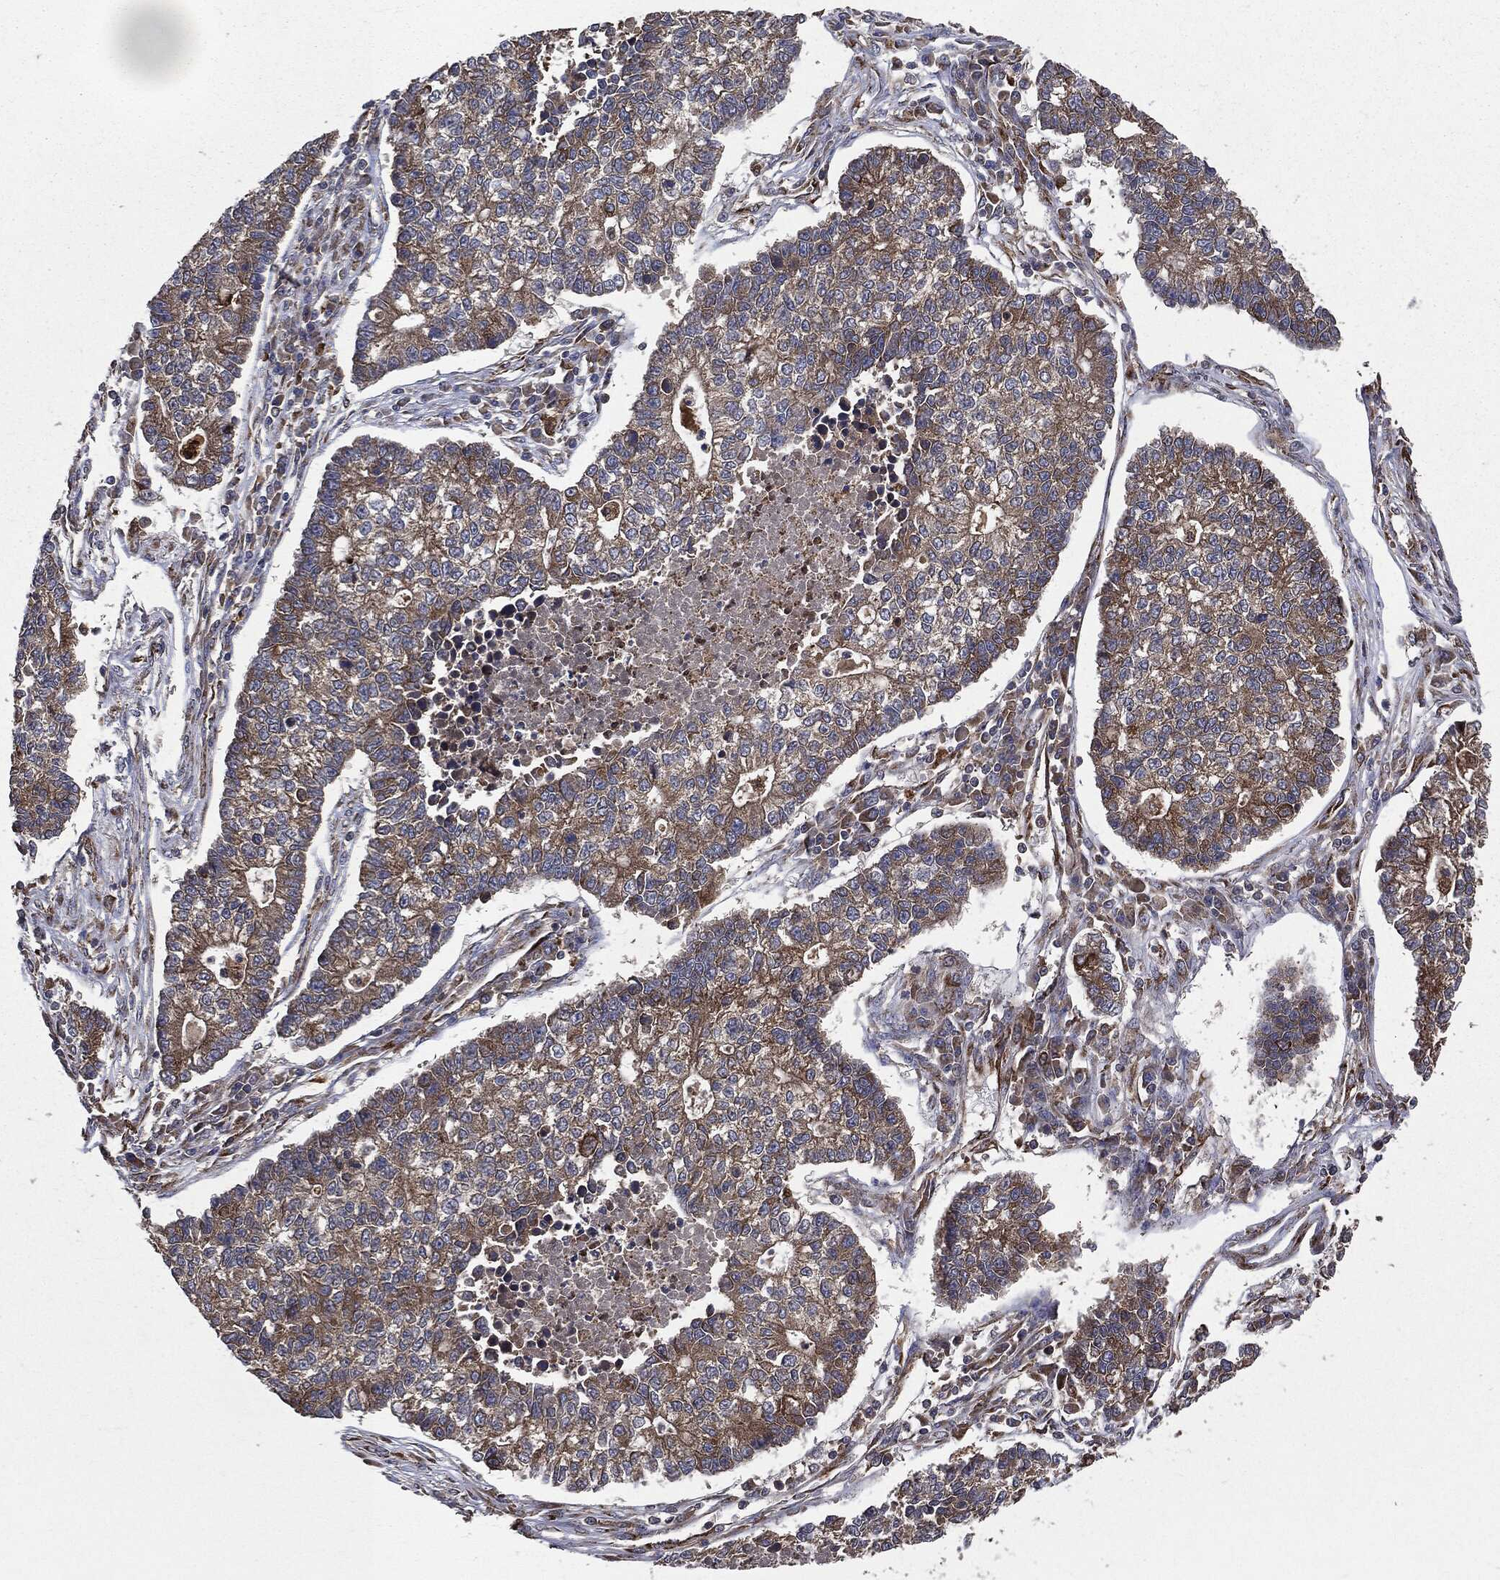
{"staining": {"intensity": "moderate", "quantity": ">75%", "location": "cytoplasmic/membranous"}, "tissue": "lung cancer", "cell_type": "Tumor cells", "image_type": "cancer", "snomed": [{"axis": "morphology", "description": "Adenocarcinoma, NOS"}, {"axis": "topography", "description": "Lung"}], "caption": "High-magnification brightfield microscopy of adenocarcinoma (lung) stained with DAB (brown) and counterstained with hematoxylin (blue). tumor cells exhibit moderate cytoplasmic/membranous staining is present in about>75% of cells. (IHC, brightfield microscopy, high magnification).", "gene": "PLOD3", "patient": {"sex": "male", "age": 57}}